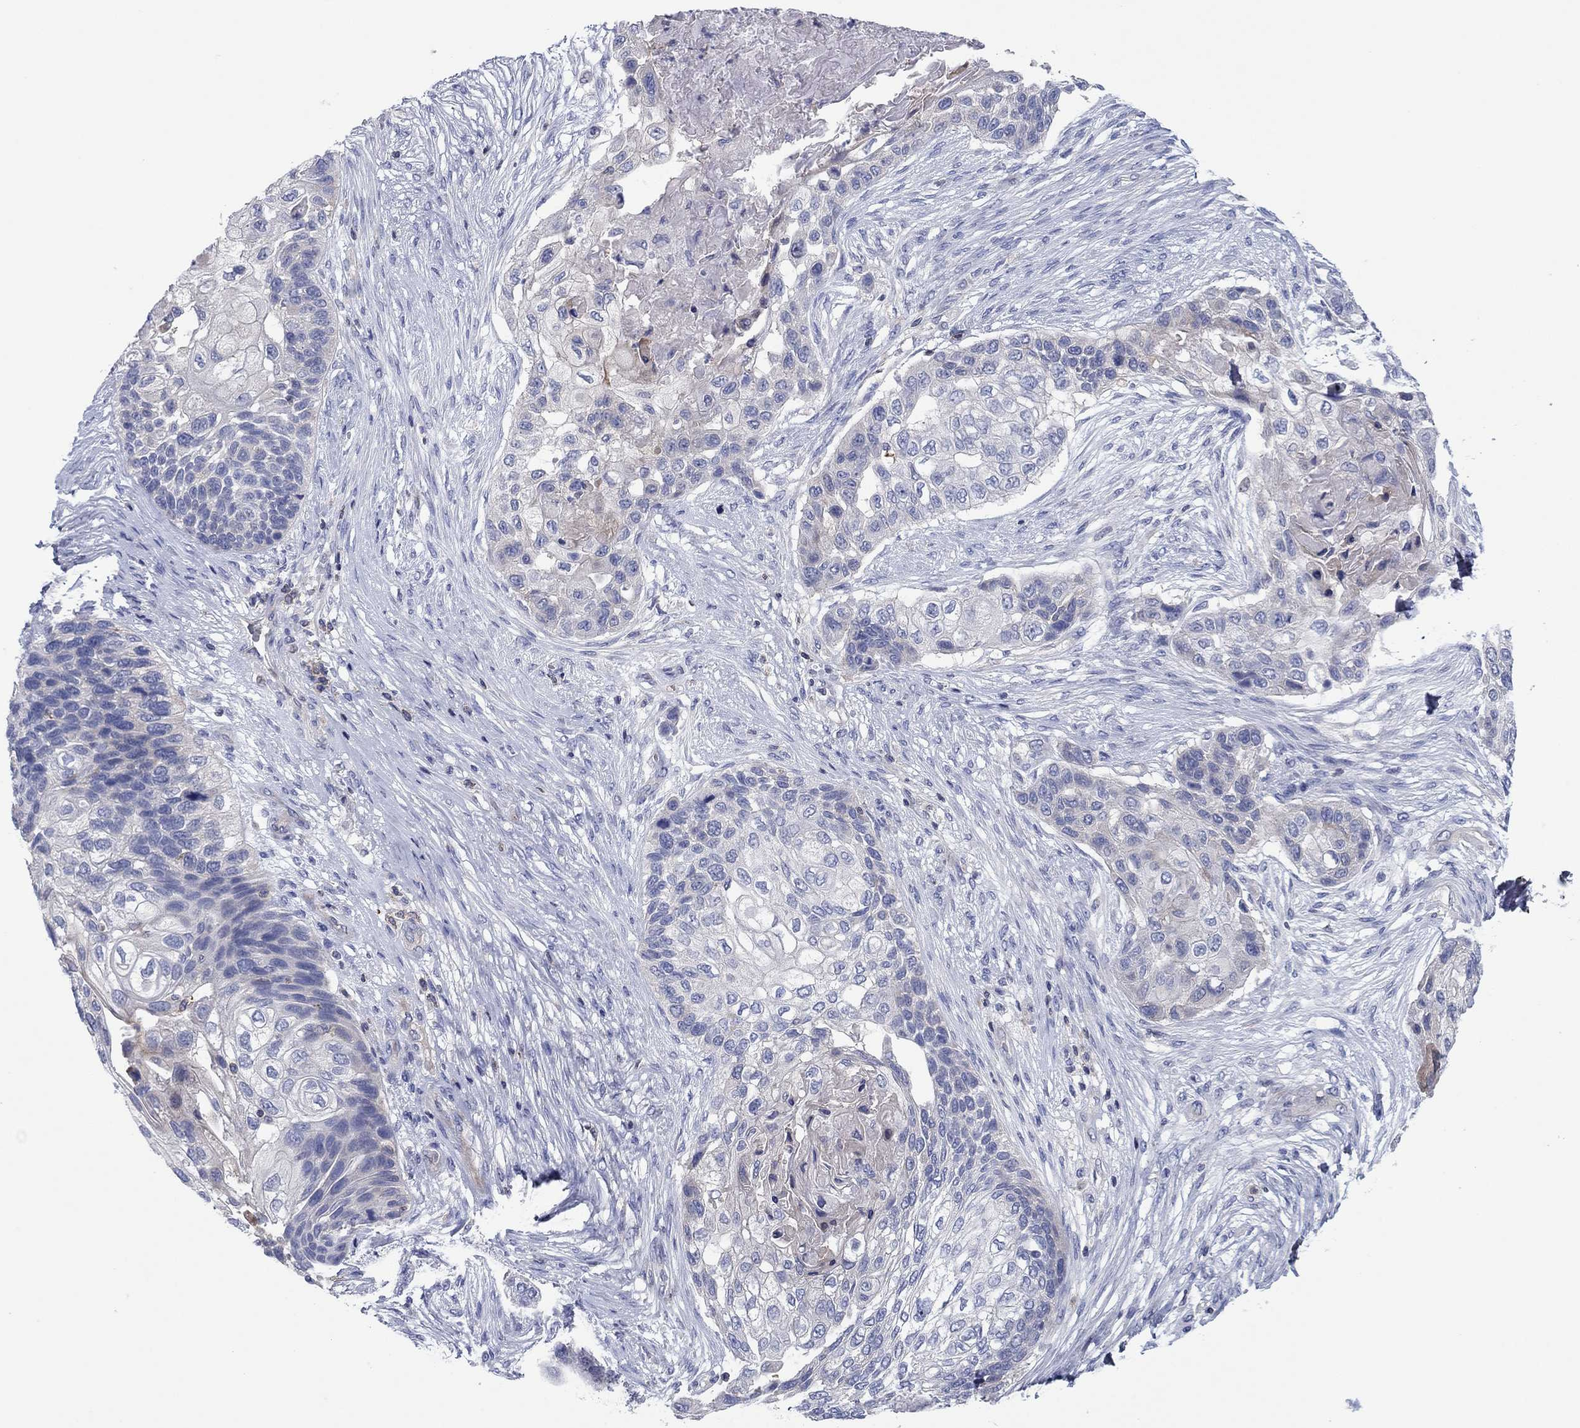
{"staining": {"intensity": "negative", "quantity": "none", "location": "none"}, "tissue": "lung cancer", "cell_type": "Tumor cells", "image_type": "cancer", "snomed": [{"axis": "morphology", "description": "Squamous cell carcinoma, NOS"}, {"axis": "topography", "description": "Lung"}], "caption": "A high-resolution micrograph shows immunohistochemistry (IHC) staining of squamous cell carcinoma (lung), which exhibits no significant positivity in tumor cells.", "gene": "PVR", "patient": {"sex": "male", "age": 69}}